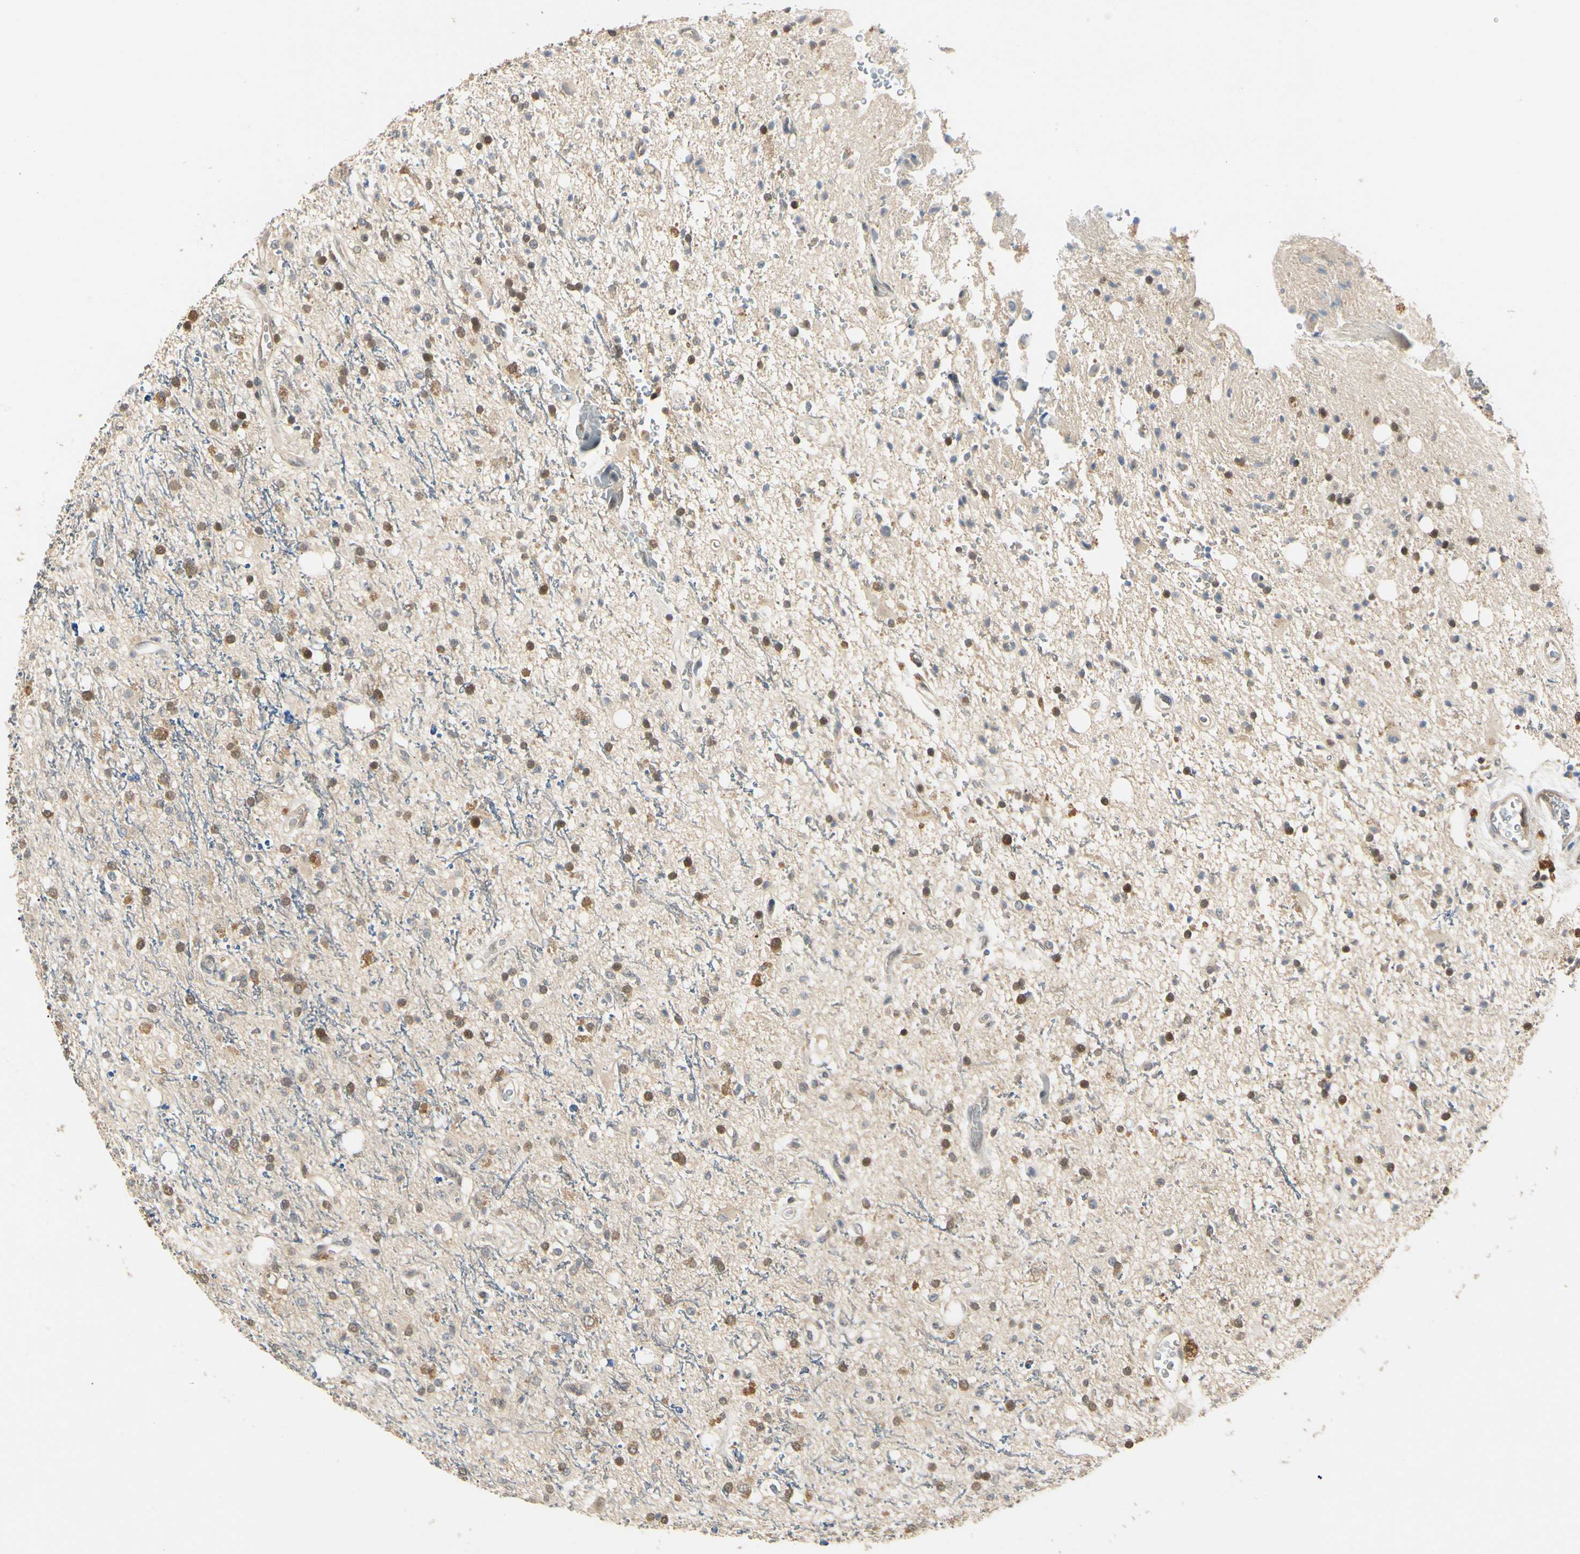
{"staining": {"intensity": "moderate", "quantity": "<25%", "location": "cytoplasmic/membranous,nuclear"}, "tissue": "glioma", "cell_type": "Tumor cells", "image_type": "cancer", "snomed": [{"axis": "morphology", "description": "Glioma, malignant, High grade"}, {"axis": "topography", "description": "Brain"}], "caption": "A photomicrograph of human glioma stained for a protein displays moderate cytoplasmic/membranous and nuclear brown staining in tumor cells.", "gene": "UBE2Z", "patient": {"sex": "male", "age": 47}}